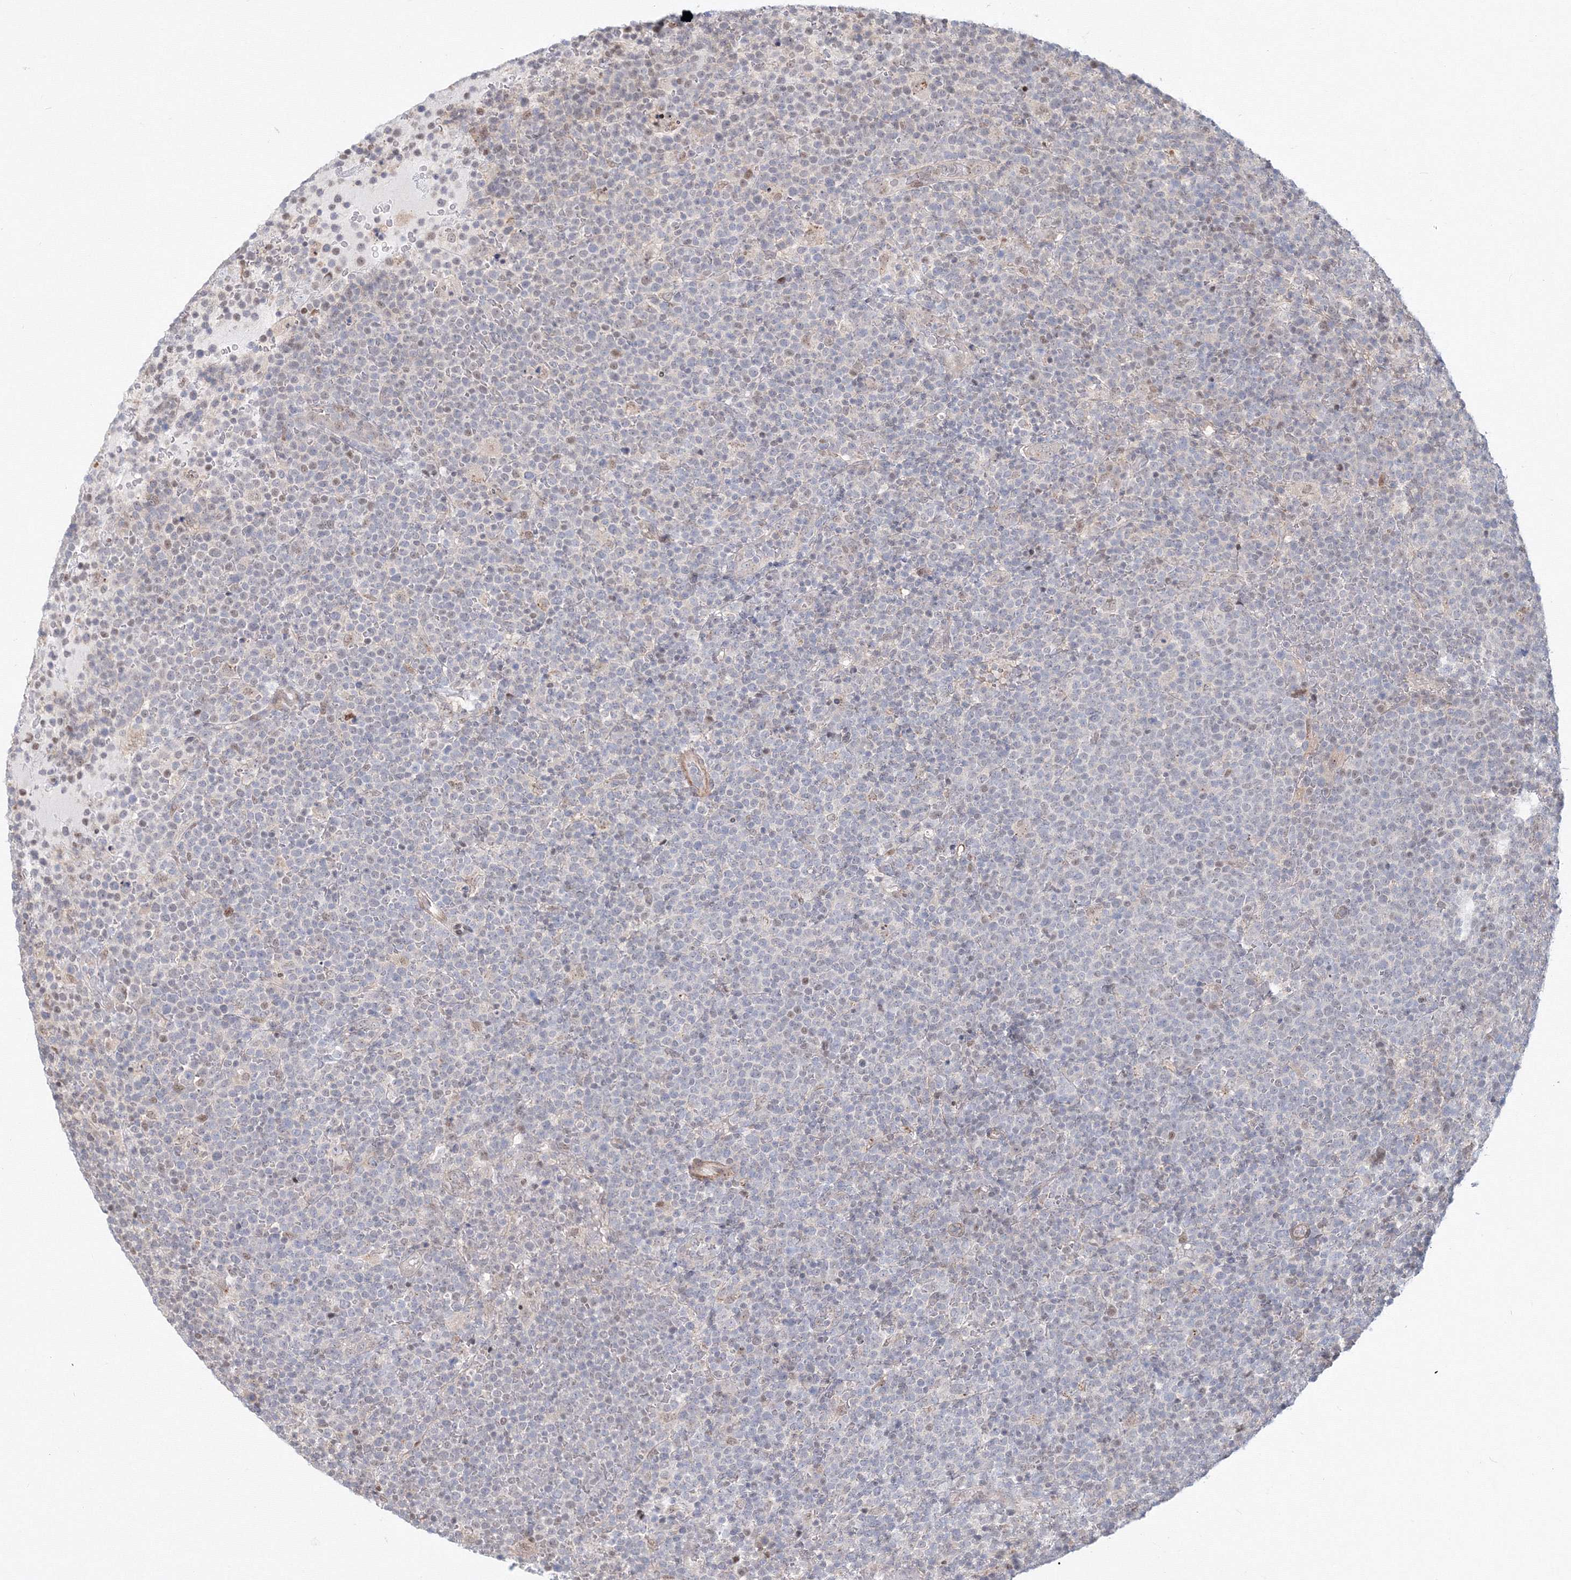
{"staining": {"intensity": "negative", "quantity": "none", "location": "none"}, "tissue": "lymphoma", "cell_type": "Tumor cells", "image_type": "cancer", "snomed": [{"axis": "morphology", "description": "Malignant lymphoma, non-Hodgkin's type, High grade"}, {"axis": "topography", "description": "Lymph node"}], "caption": "This is an immunohistochemistry (IHC) micrograph of malignant lymphoma, non-Hodgkin's type (high-grade). There is no staining in tumor cells.", "gene": "ARHGAP21", "patient": {"sex": "male", "age": 61}}